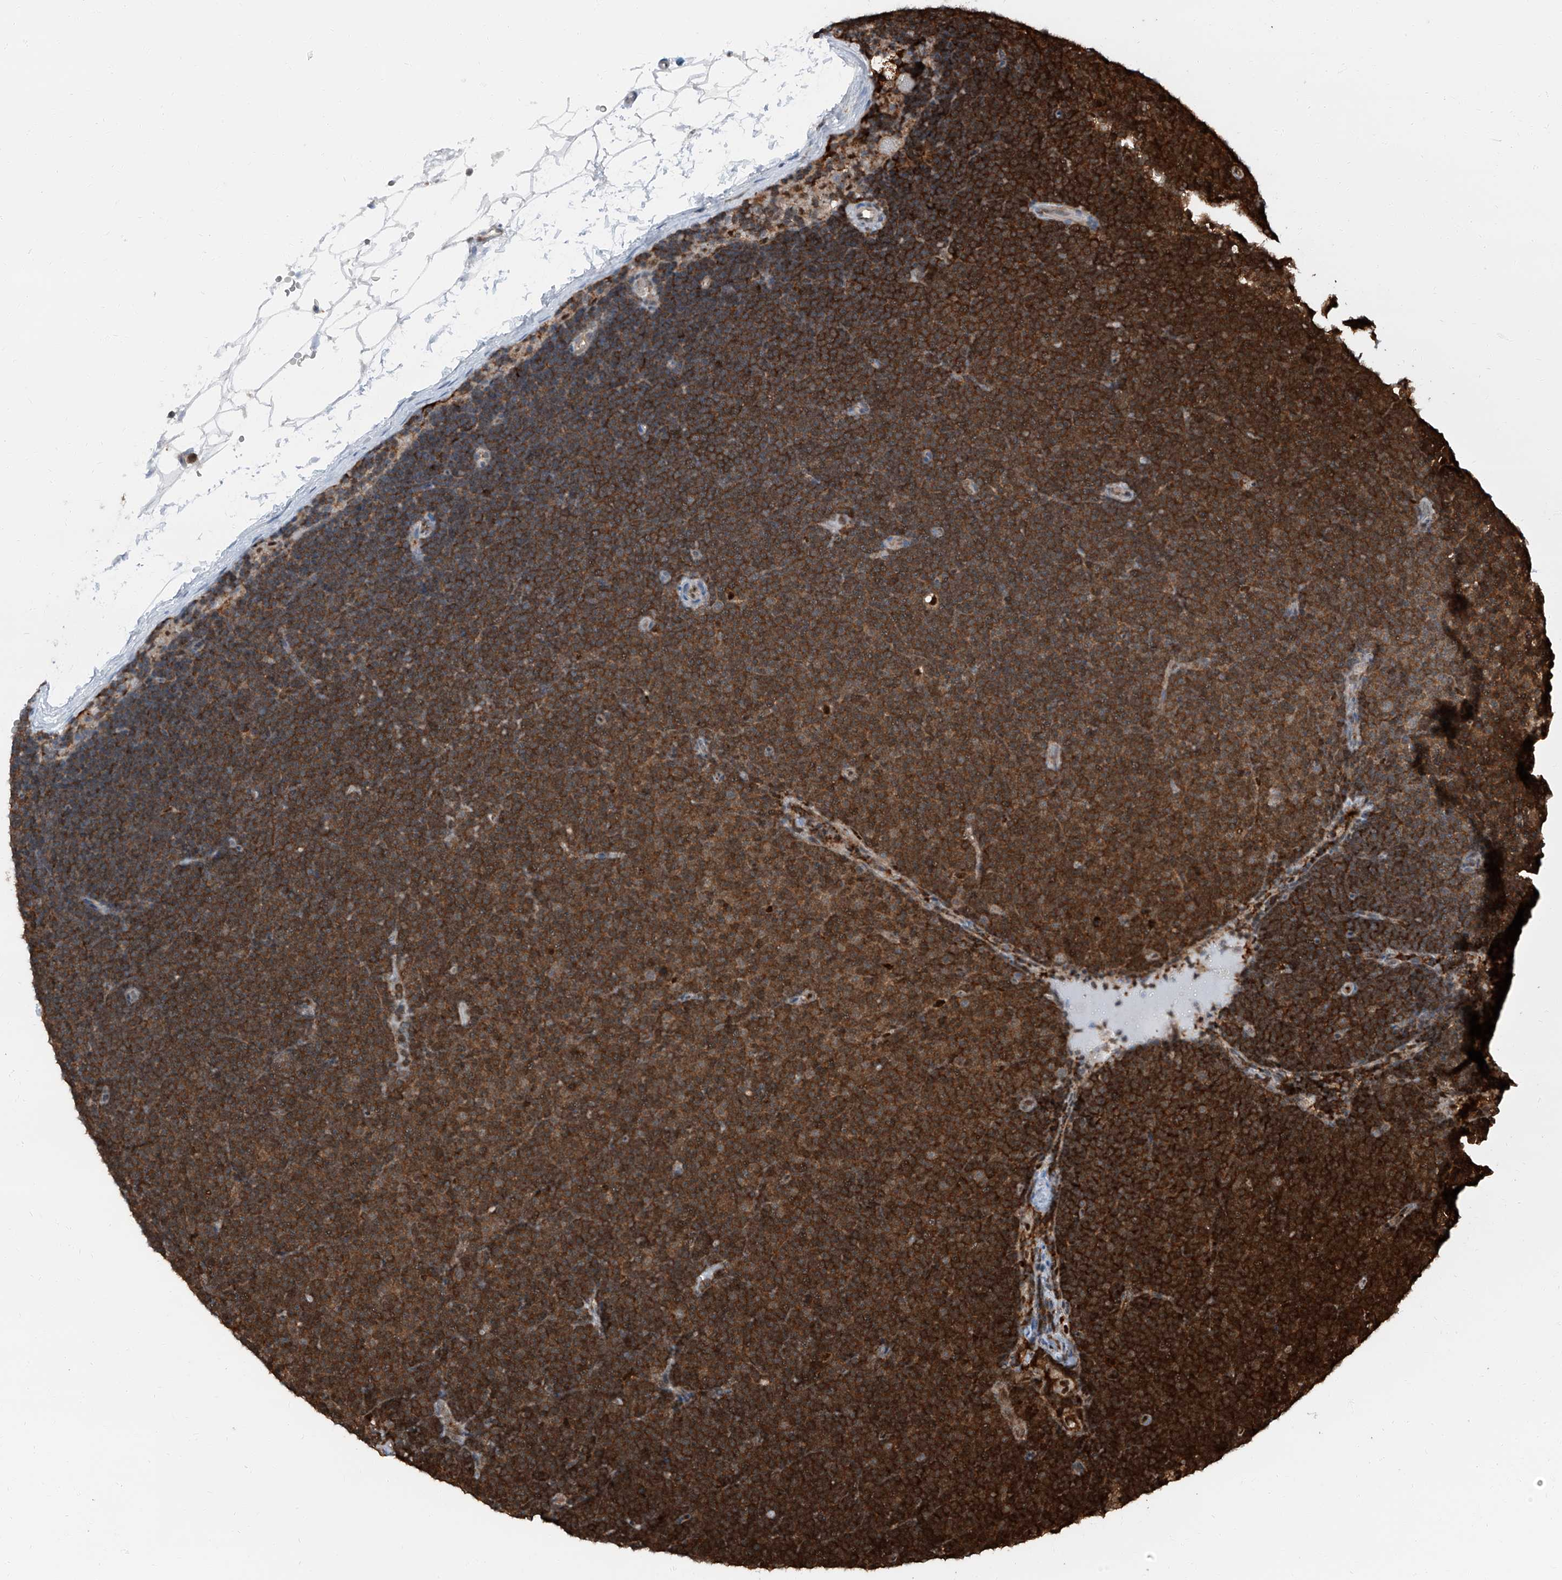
{"staining": {"intensity": "strong", "quantity": ">75%", "location": "cytoplasmic/membranous"}, "tissue": "lymphoma", "cell_type": "Tumor cells", "image_type": "cancer", "snomed": [{"axis": "morphology", "description": "Malignant lymphoma, non-Hodgkin's type, Low grade"}, {"axis": "topography", "description": "Lymph node"}], "caption": "A brown stain labels strong cytoplasmic/membranous positivity of a protein in low-grade malignant lymphoma, non-Hodgkin's type tumor cells.", "gene": "PSMB10", "patient": {"sex": "female", "age": 53}}